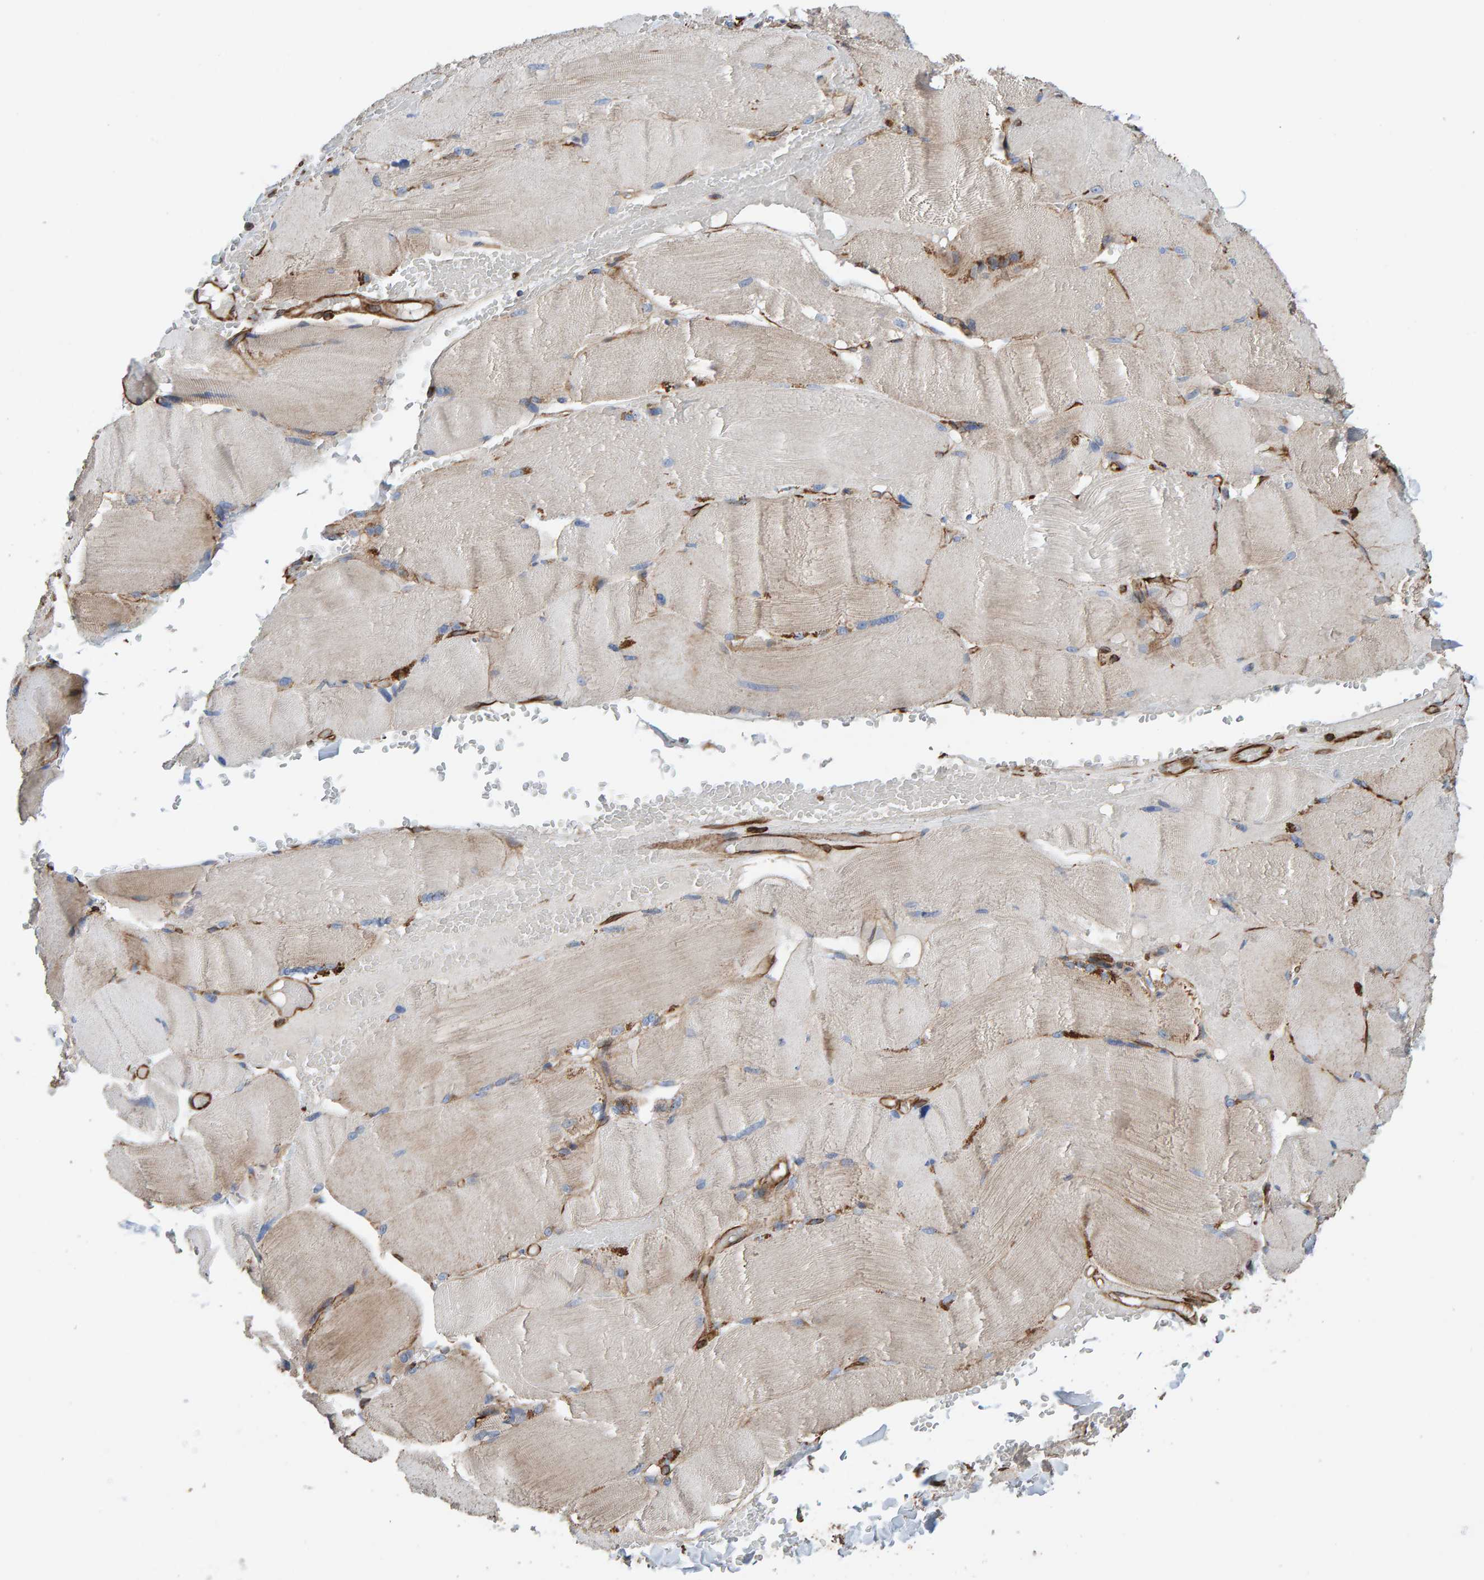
{"staining": {"intensity": "weak", "quantity": "<25%", "location": "cytoplasmic/membranous"}, "tissue": "skeletal muscle", "cell_type": "Myocytes", "image_type": "normal", "snomed": [{"axis": "morphology", "description": "Normal tissue, NOS"}, {"axis": "topography", "description": "Skin"}, {"axis": "topography", "description": "Skeletal muscle"}], "caption": "Human skeletal muscle stained for a protein using immunohistochemistry reveals no positivity in myocytes.", "gene": "ZNF347", "patient": {"sex": "male", "age": 83}}